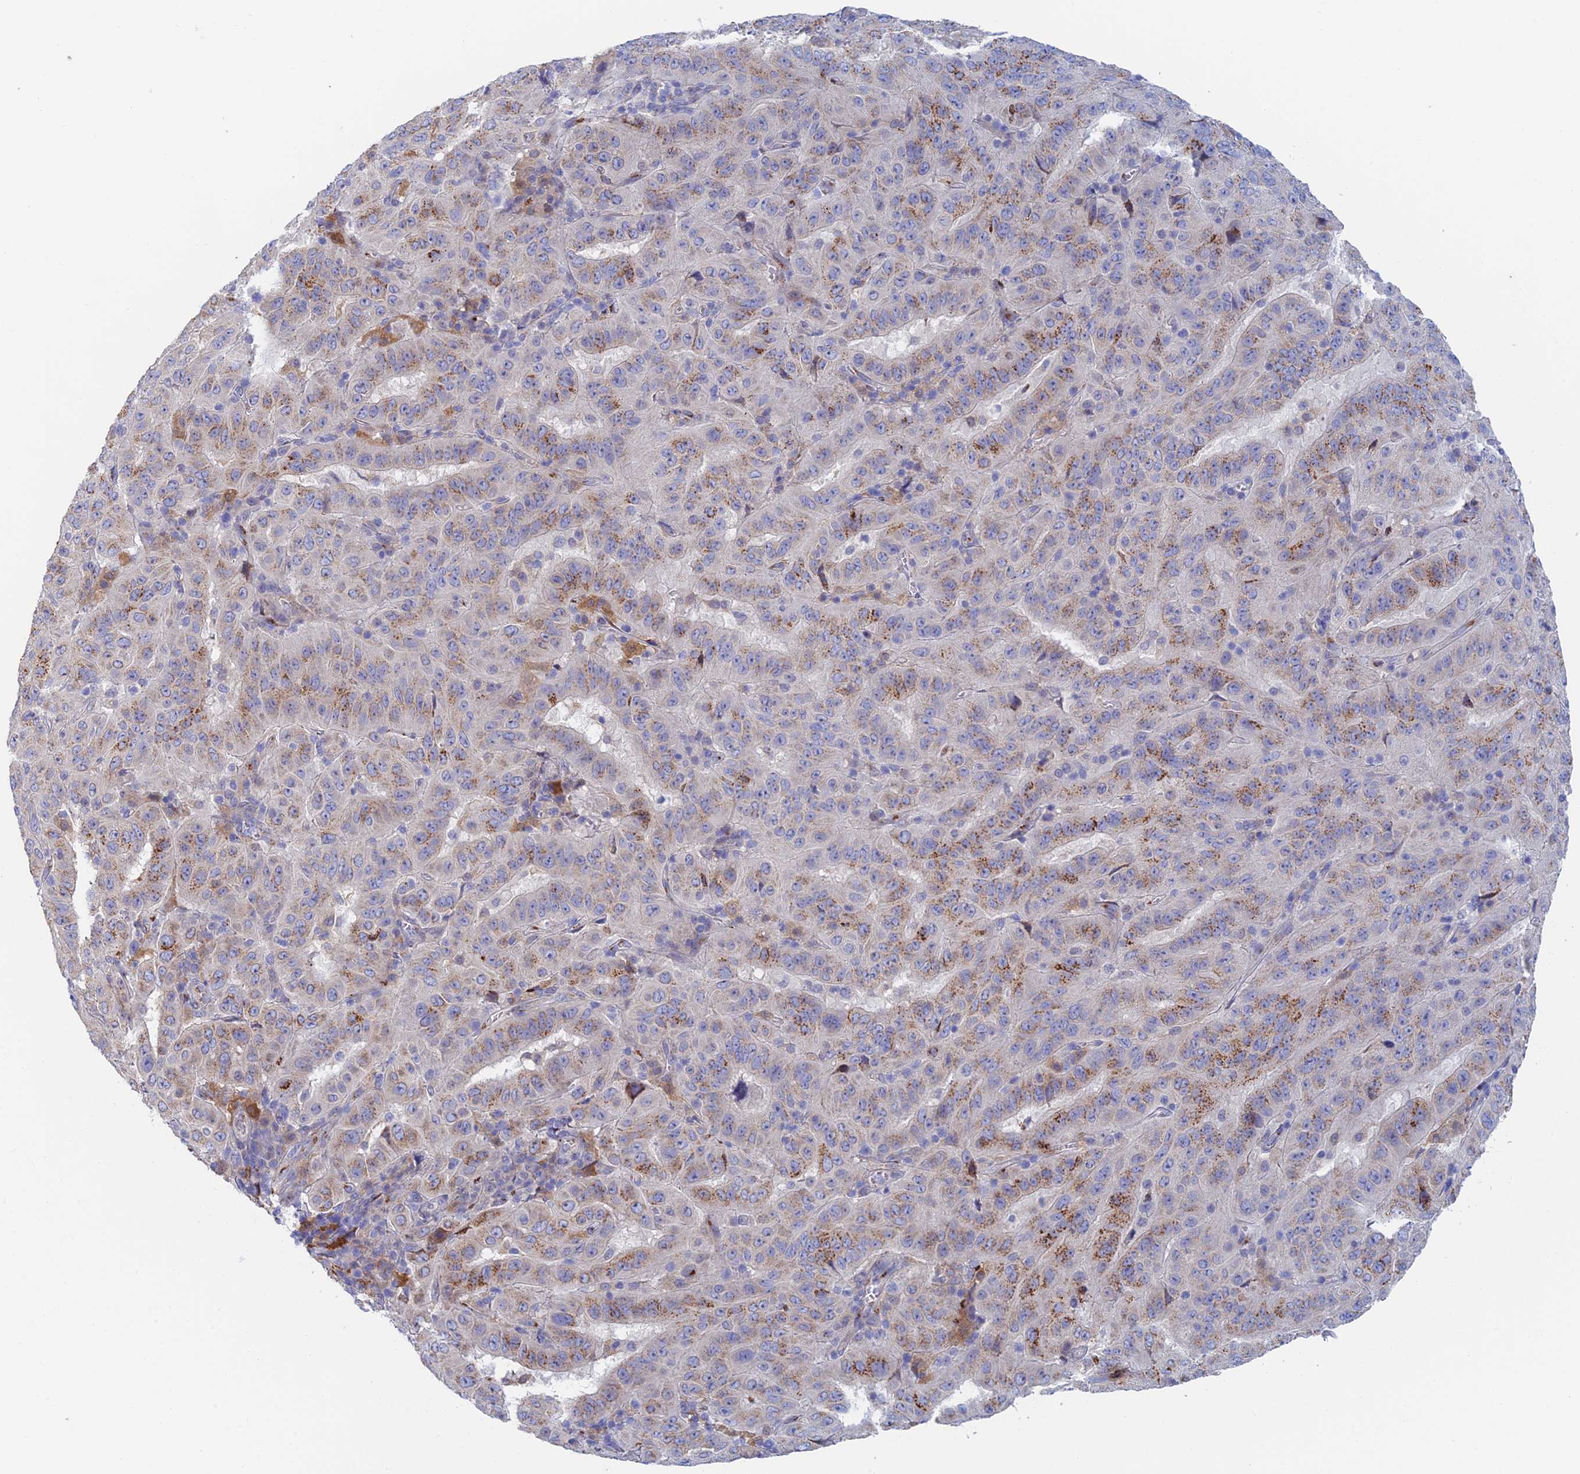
{"staining": {"intensity": "moderate", "quantity": "25%-75%", "location": "cytoplasmic/membranous"}, "tissue": "pancreatic cancer", "cell_type": "Tumor cells", "image_type": "cancer", "snomed": [{"axis": "morphology", "description": "Adenocarcinoma, NOS"}, {"axis": "topography", "description": "Pancreas"}], "caption": "This histopathology image demonstrates IHC staining of adenocarcinoma (pancreatic), with medium moderate cytoplasmic/membranous positivity in approximately 25%-75% of tumor cells.", "gene": "SLC24A3", "patient": {"sex": "male", "age": 63}}